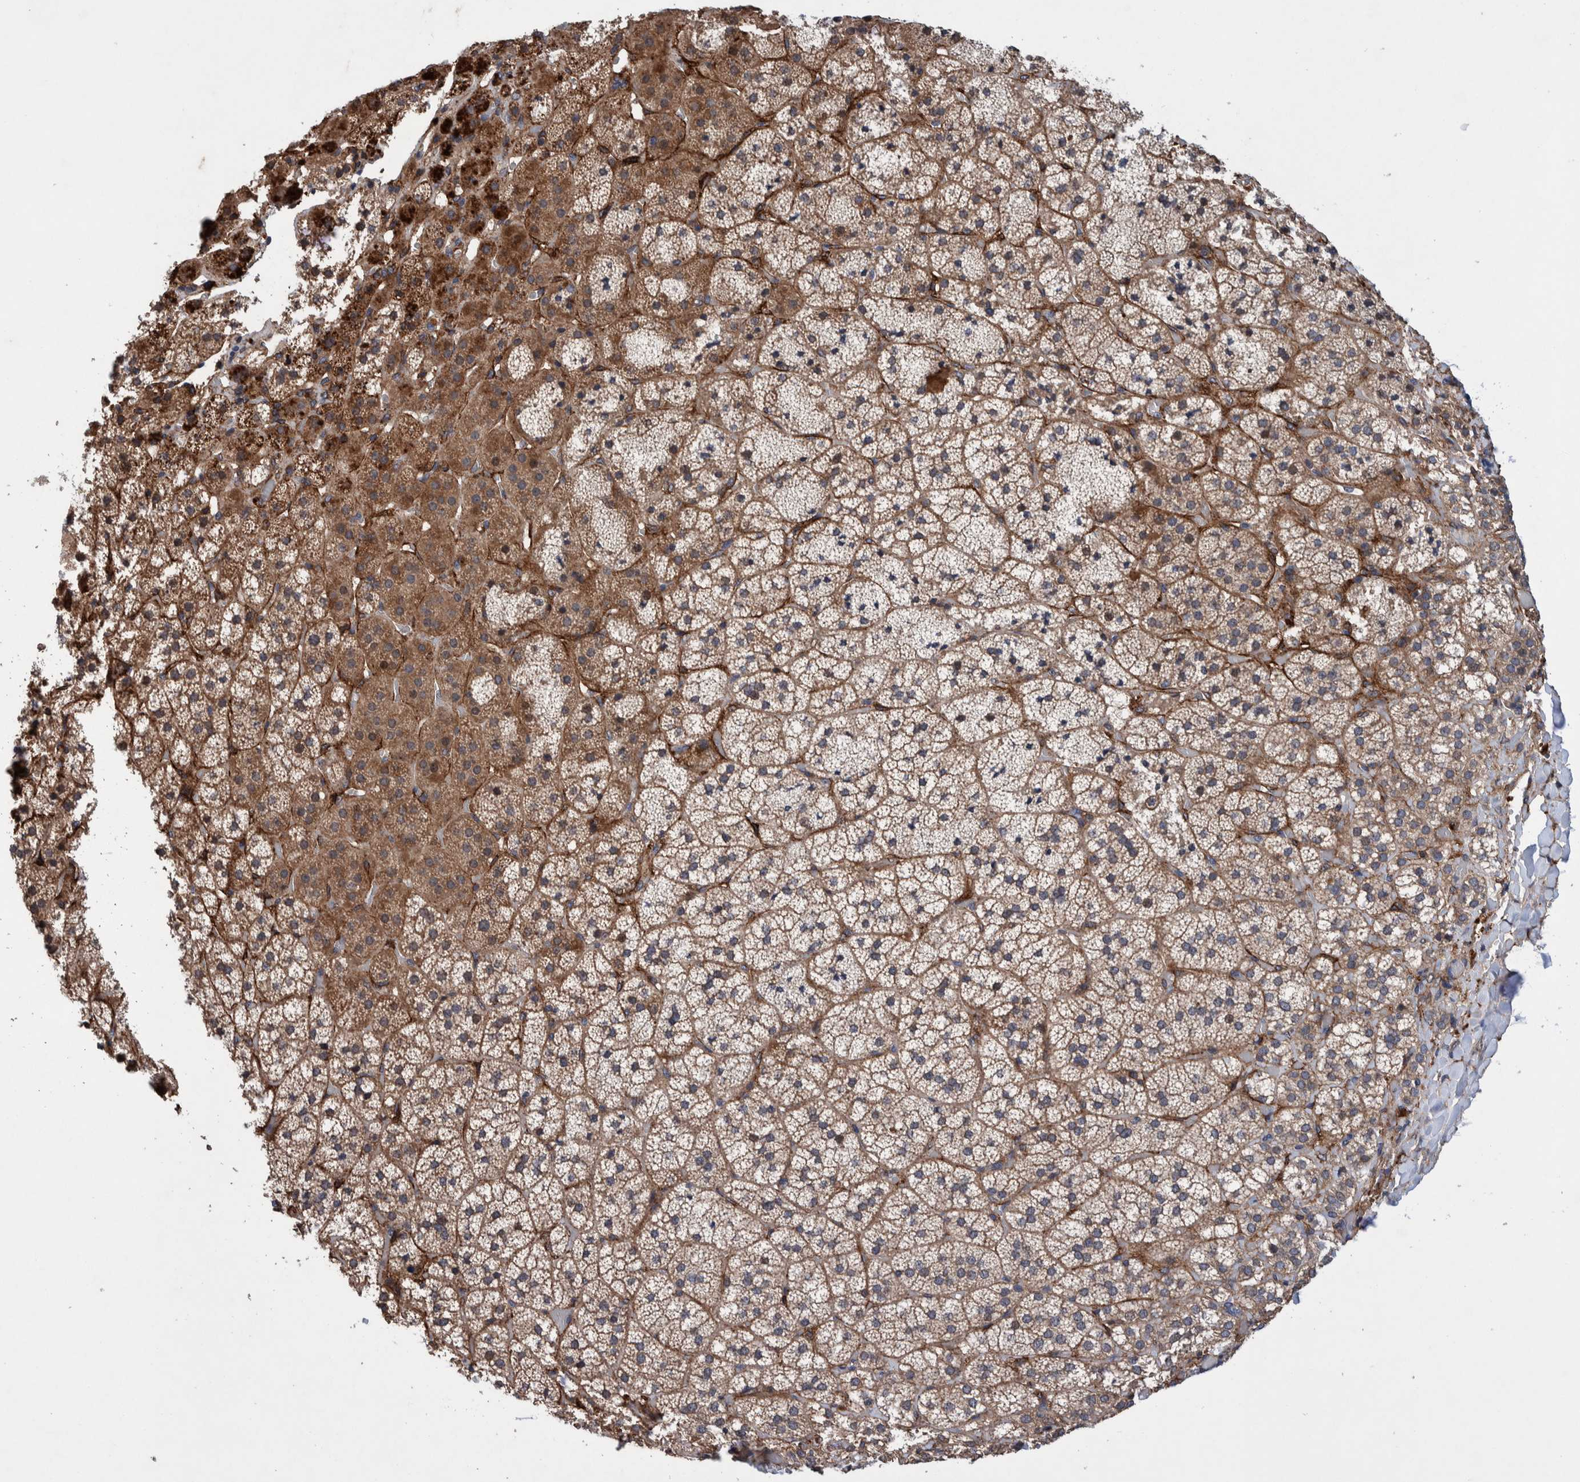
{"staining": {"intensity": "moderate", "quantity": ">75%", "location": "cytoplasmic/membranous"}, "tissue": "adrenal gland", "cell_type": "Glandular cells", "image_type": "normal", "snomed": [{"axis": "morphology", "description": "Normal tissue, NOS"}, {"axis": "topography", "description": "Adrenal gland"}], "caption": "DAB immunohistochemical staining of unremarkable human adrenal gland shows moderate cytoplasmic/membranous protein positivity in about >75% of glandular cells.", "gene": "PIK3R6", "patient": {"sex": "female", "age": 44}}